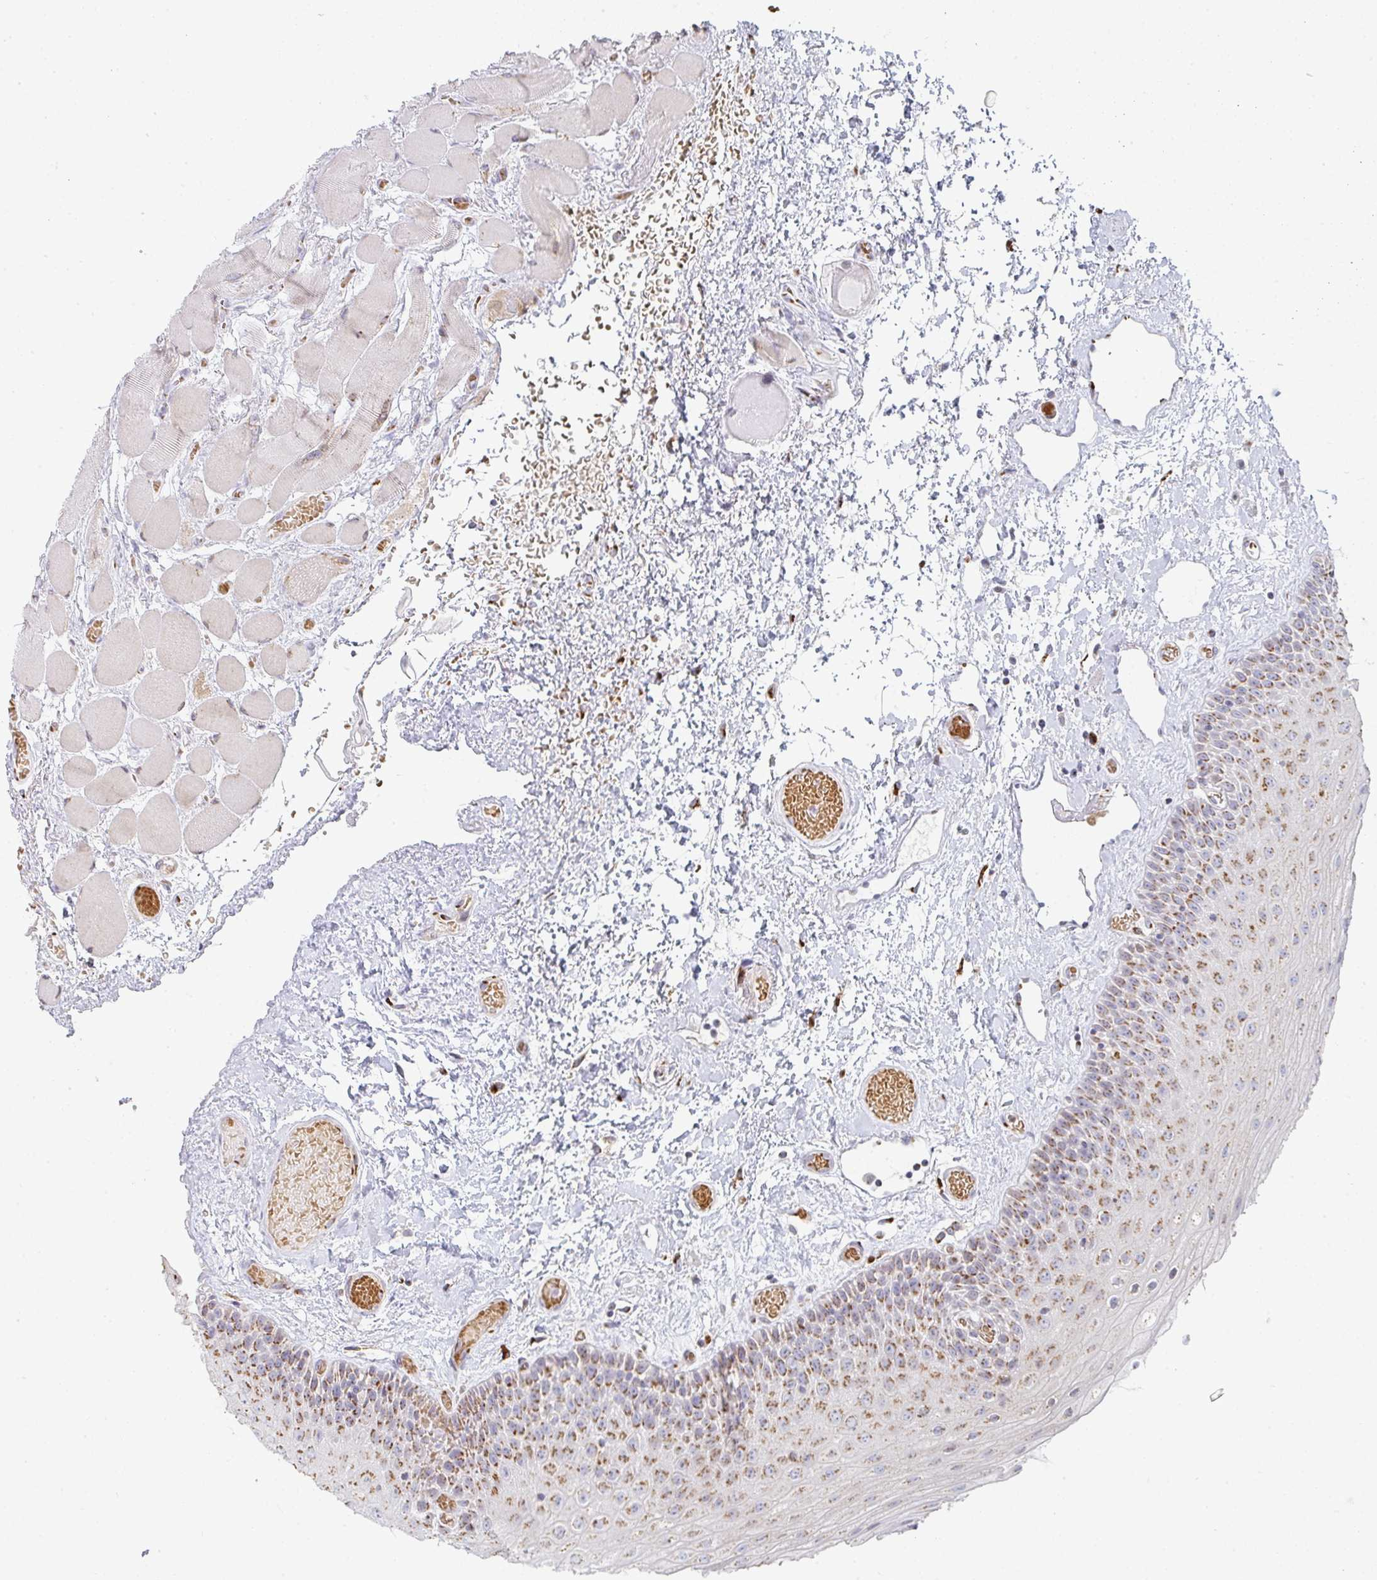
{"staining": {"intensity": "moderate", "quantity": ">75%", "location": "cytoplasmic/membranous"}, "tissue": "oral mucosa", "cell_type": "Squamous epithelial cells", "image_type": "normal", "snomed": [{"axis": "morphology", "description": "Normal tissue, NOS"}, {"axis": "topography", "description": "Oral tissue"}], "caption": "About >75% of squamous epithelial cells in unremarkable human oral mucosa reveal moderate cytoplasmic/membranous protein staining as visualized by brown immunohistochemical staining.", "gene": "ZNF526", "patient": {"sex": "female", "age": 82}}